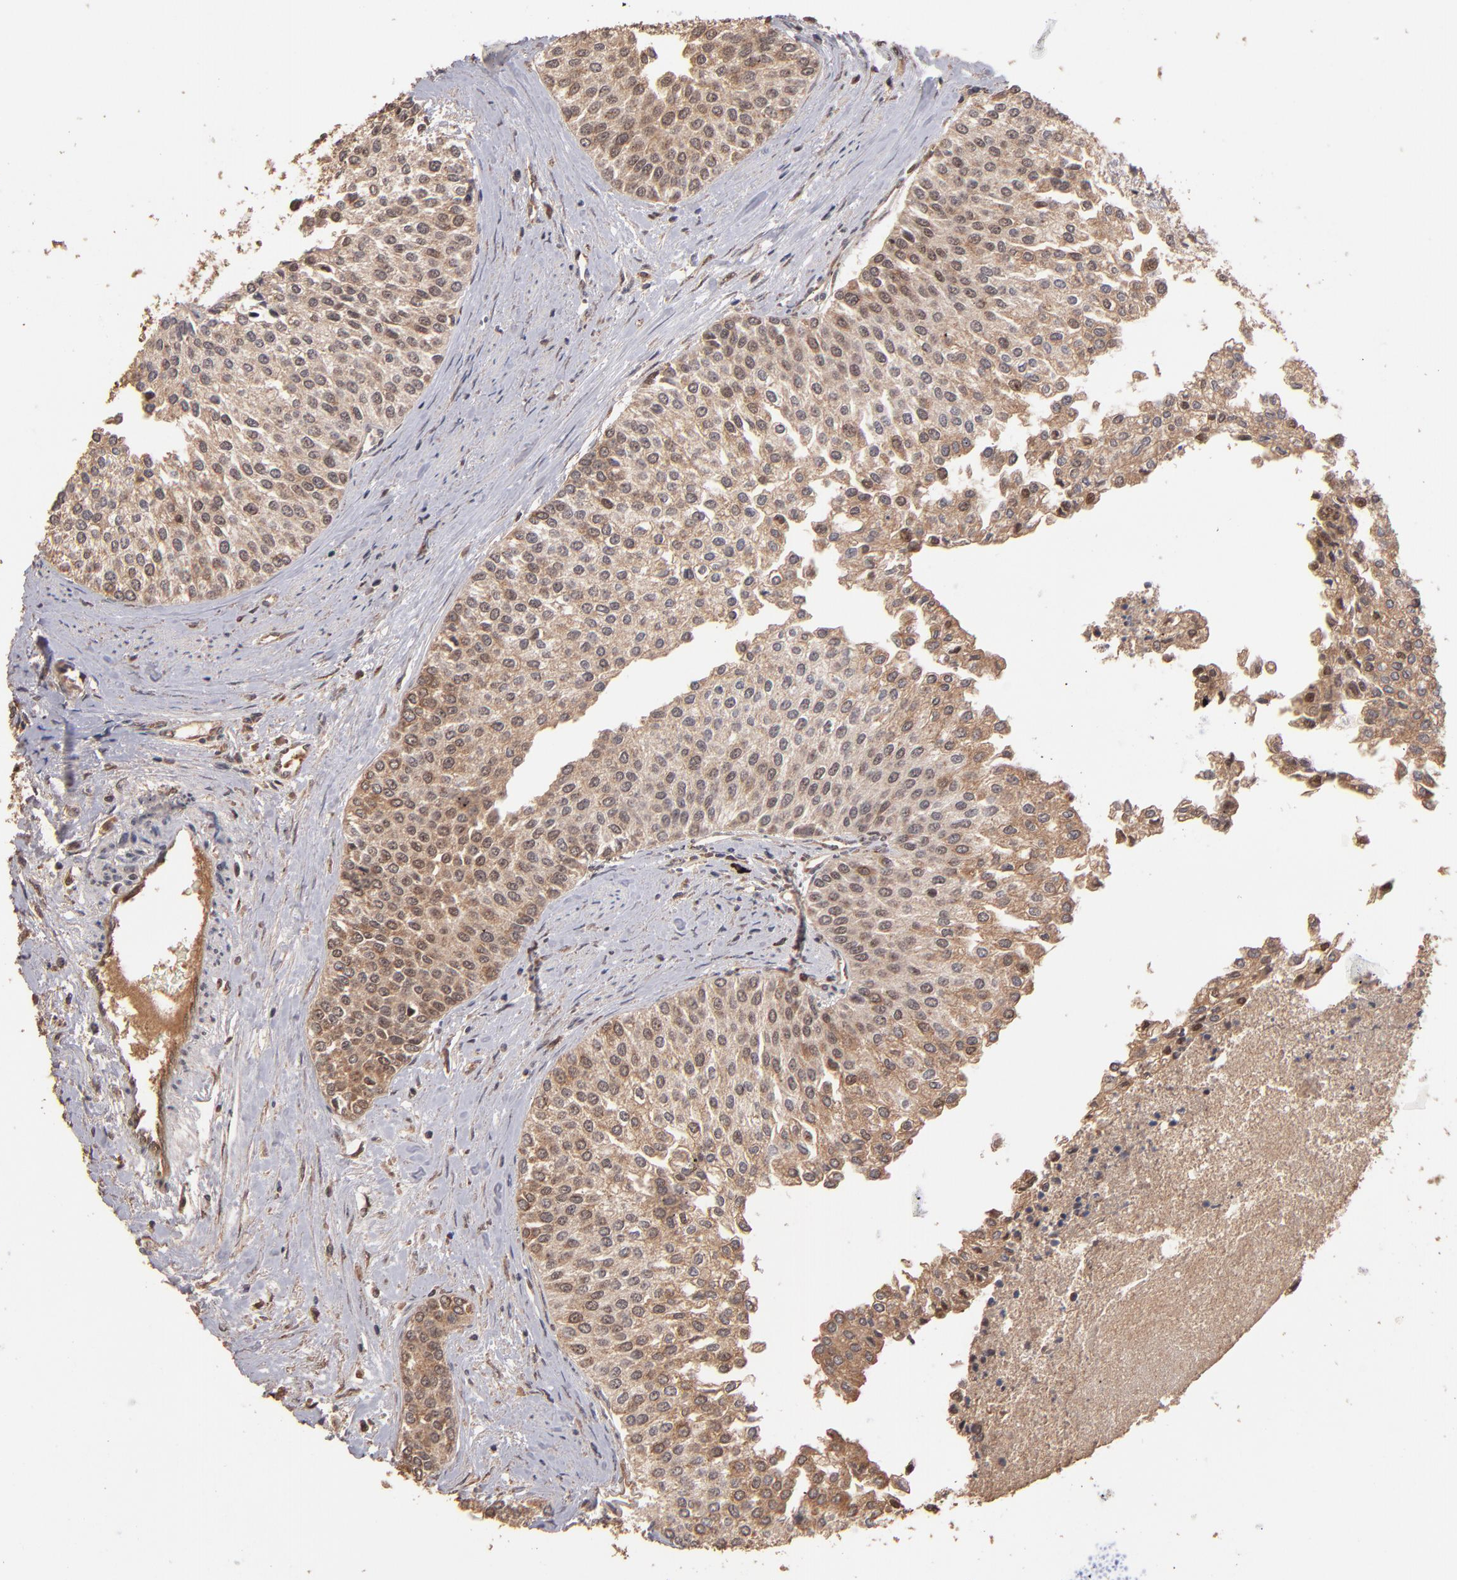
{"staining": {"intensity": "weak", "quantity": ">75%", "location": "cytoplasmic/membranous,nuclear"}, "tissue": "urothelial cancer", "cell_type": "Tumor cells", "image_type": "cancer", "snomed": [{"axis": "morphology", "description": "Urothelial carcinoma, Low grade"}, {"axis": "topography", "description": "Urinary bladder"}], "caption": "Urothelial cancer tissue exhibits weak cytoplasmic/membranous and nuclear staining in approximately >75% of tumor cells", "gene": "EAPP", "patient": {"sex": "female", "age": 73}}